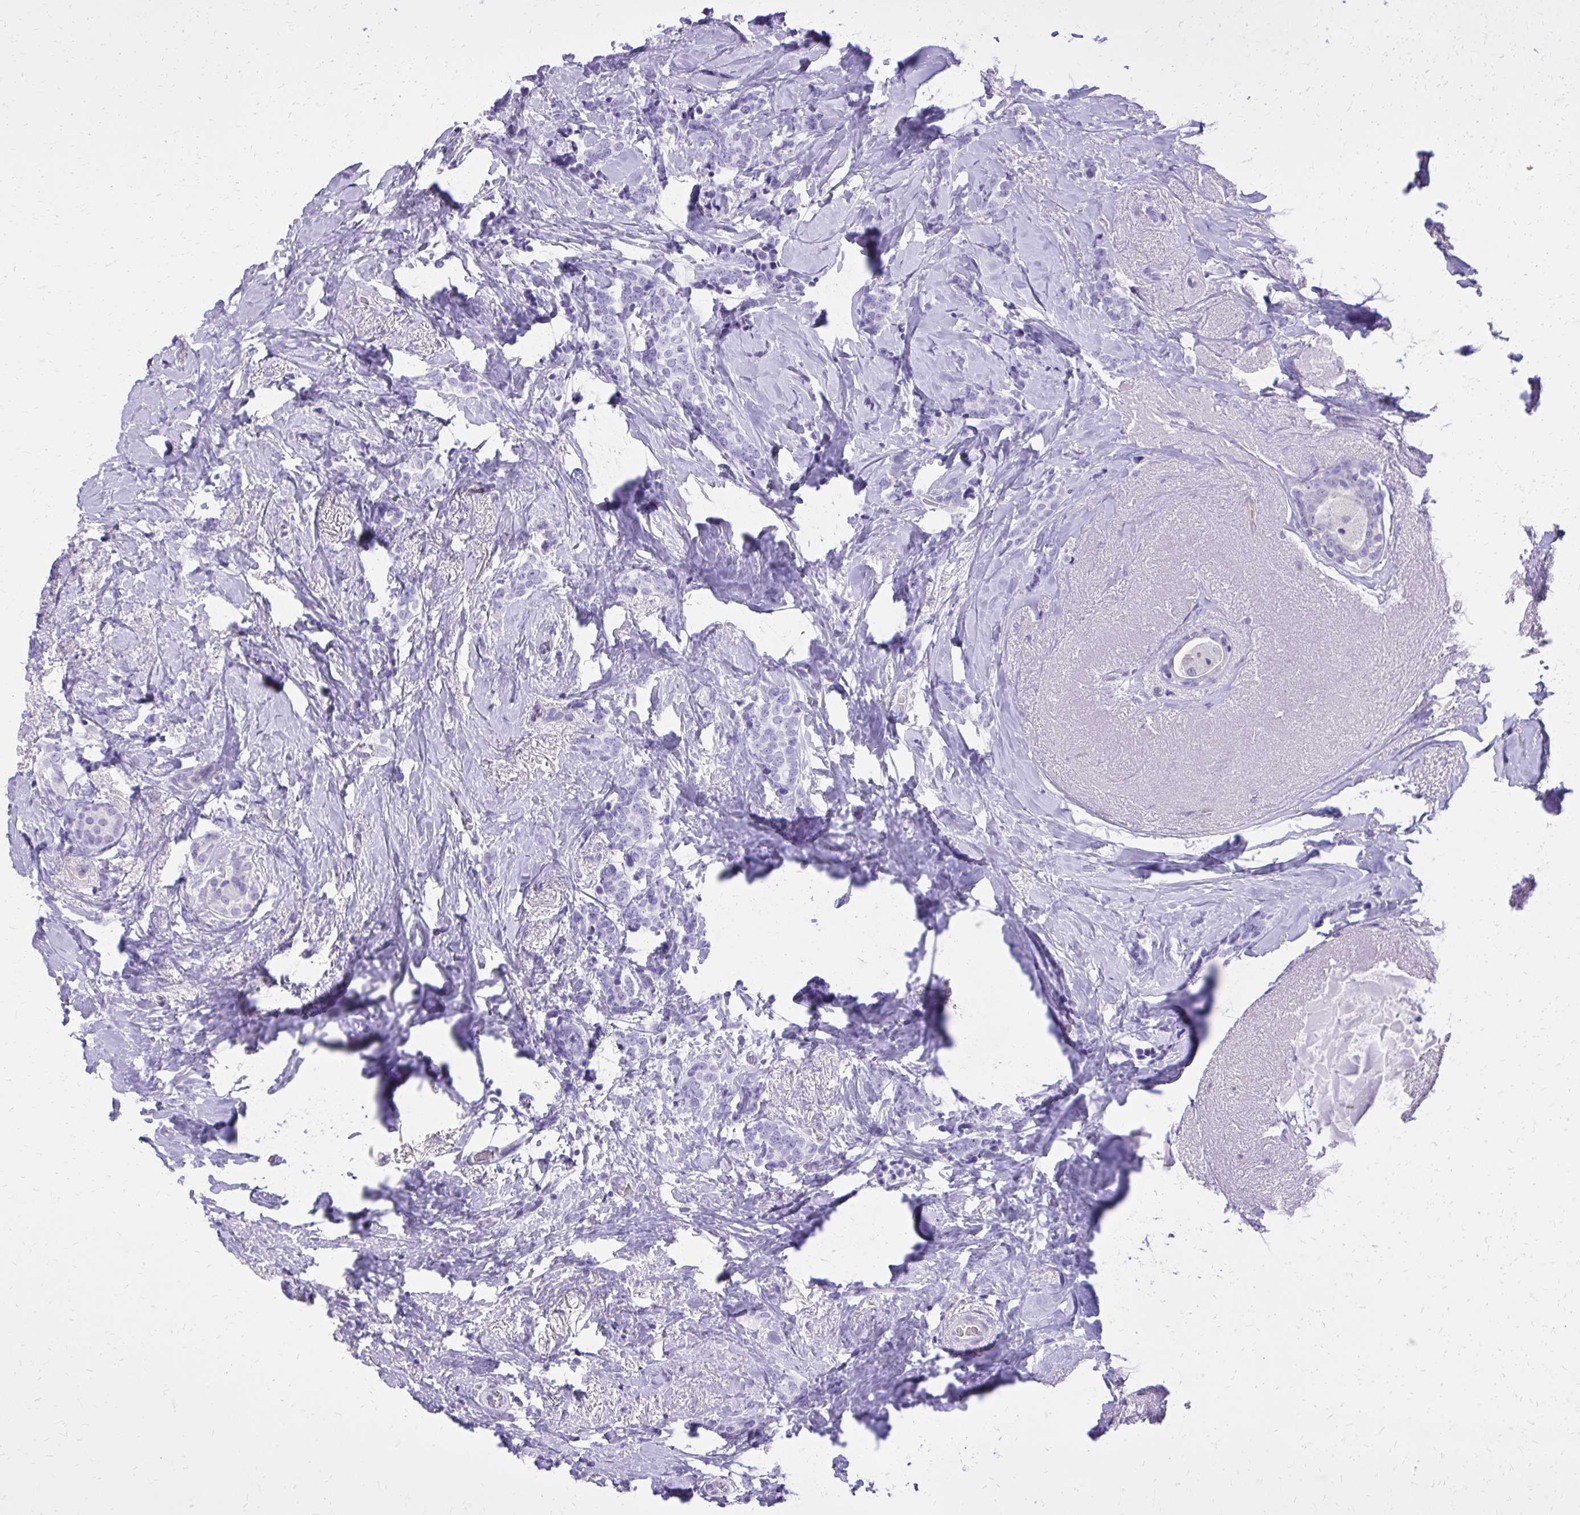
{"staining": {"intensity": "negative", "quantity": "none", "location": "none"}, "tissue": "breast cancer", "cell_type": "Tumor cells", "image_type": "cancer", "snomed": [{"axis": "morphology", "description": "Normal tissue, NOS"}, {"axis": "morphology", "description": "Duct carcinoma"}, {"axis": "topography", "description": "Breast"}], "caption": "A photomicrograph of human breast invasive ductal carcinoma is negative for staining in tumor cells.", "gene": "CAT", "patient": {"sex": "female", "age": 77}}